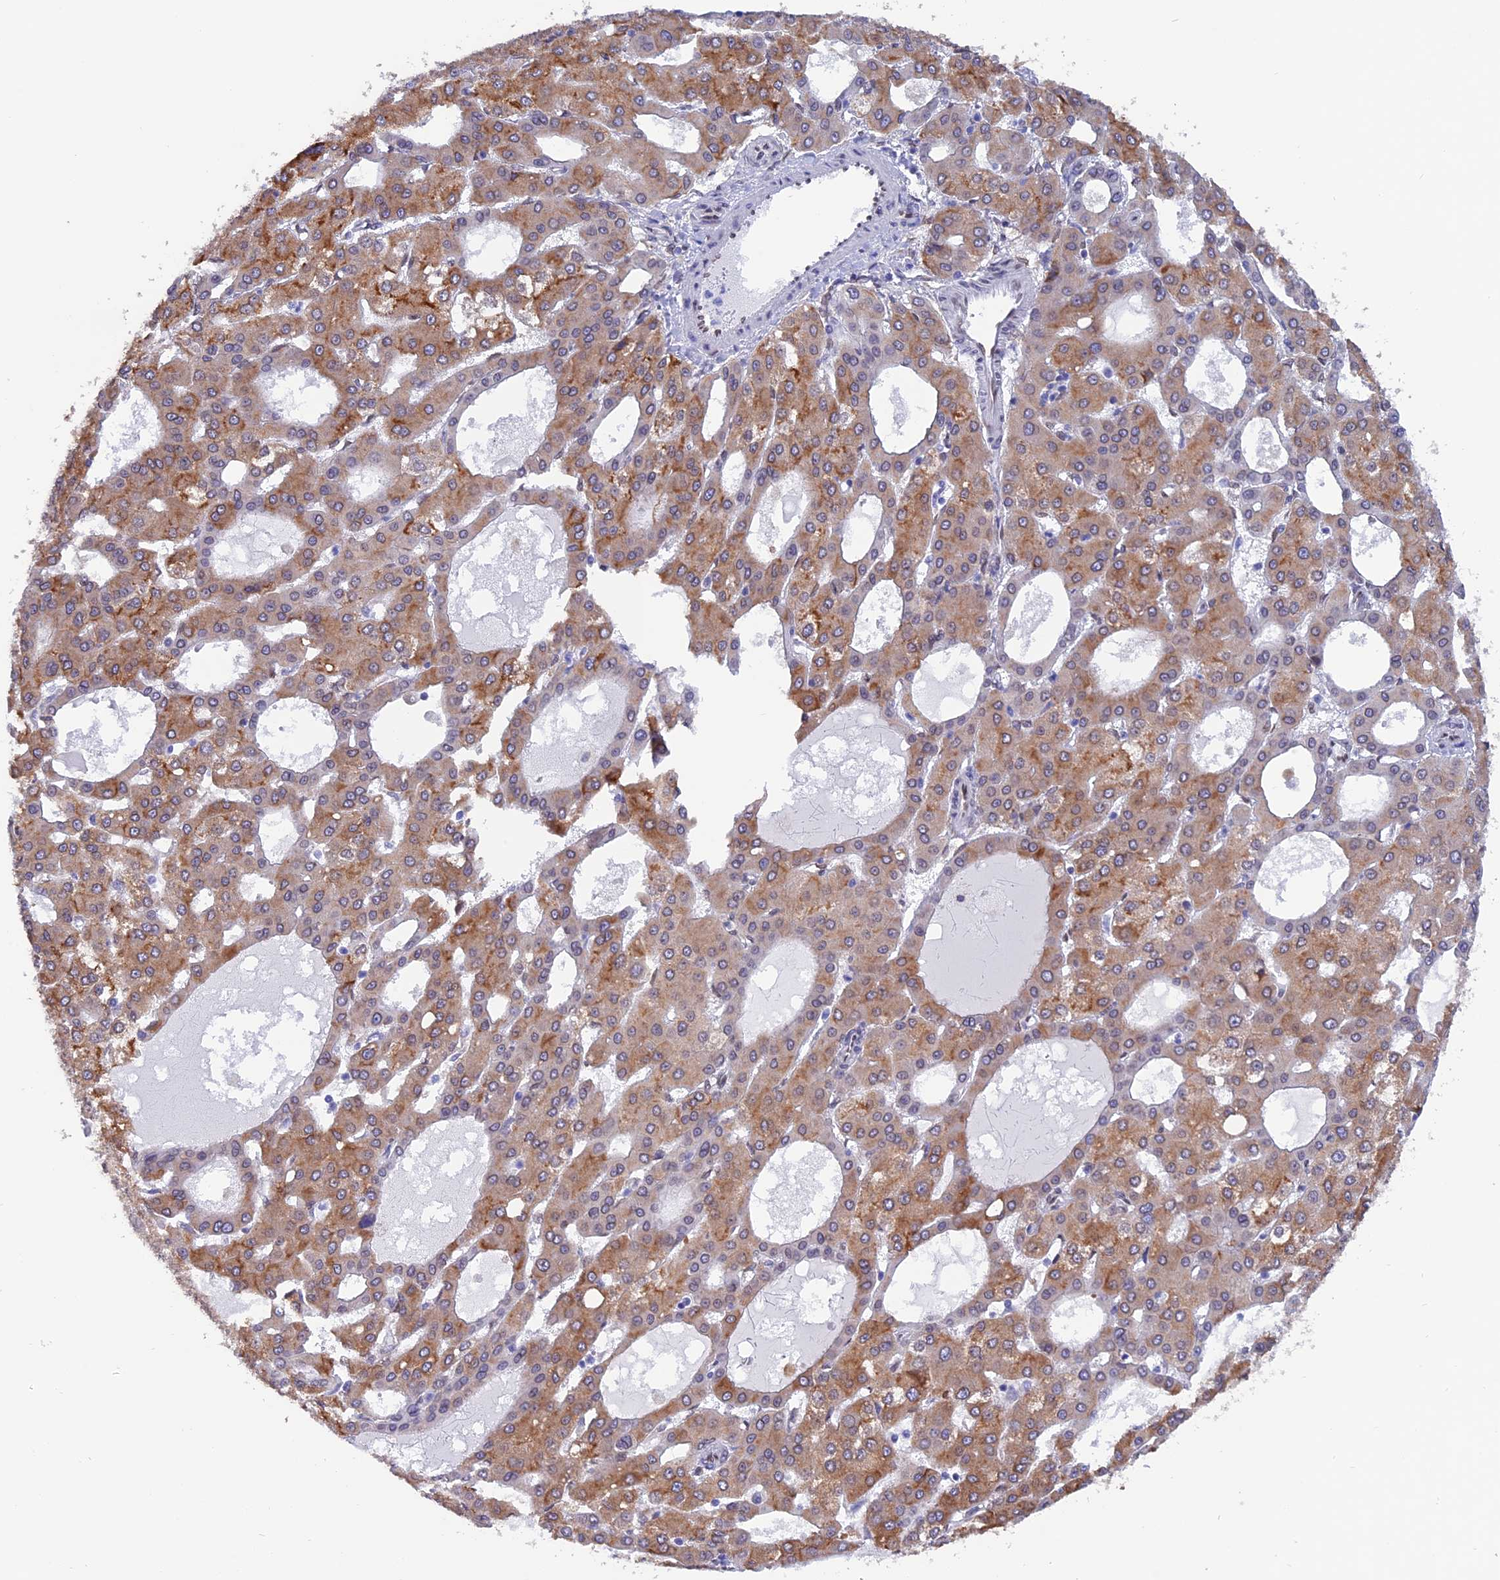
{"staining": {"intensity": "moderate", "quantity": ">75%", "location": "cytoplasmic/membranous"}, "tissue": "liver cancer", "cell_type": "Tumor cells", "image_type": "cancer", "snomed": [{"axis": "morphology", "description": "Carcinoma, Hepatocellular, NOS"}, {"axis": "topography", "description": "Liver"}], "caption": "A micrograph of liver hepatocellular carcinoma stained for a protein reveals moderate cytoplasmic/membranous brown staining in tumor cells.", "gene": "TMPRSS7", "patient": {"sex": "male", "age": 47}}